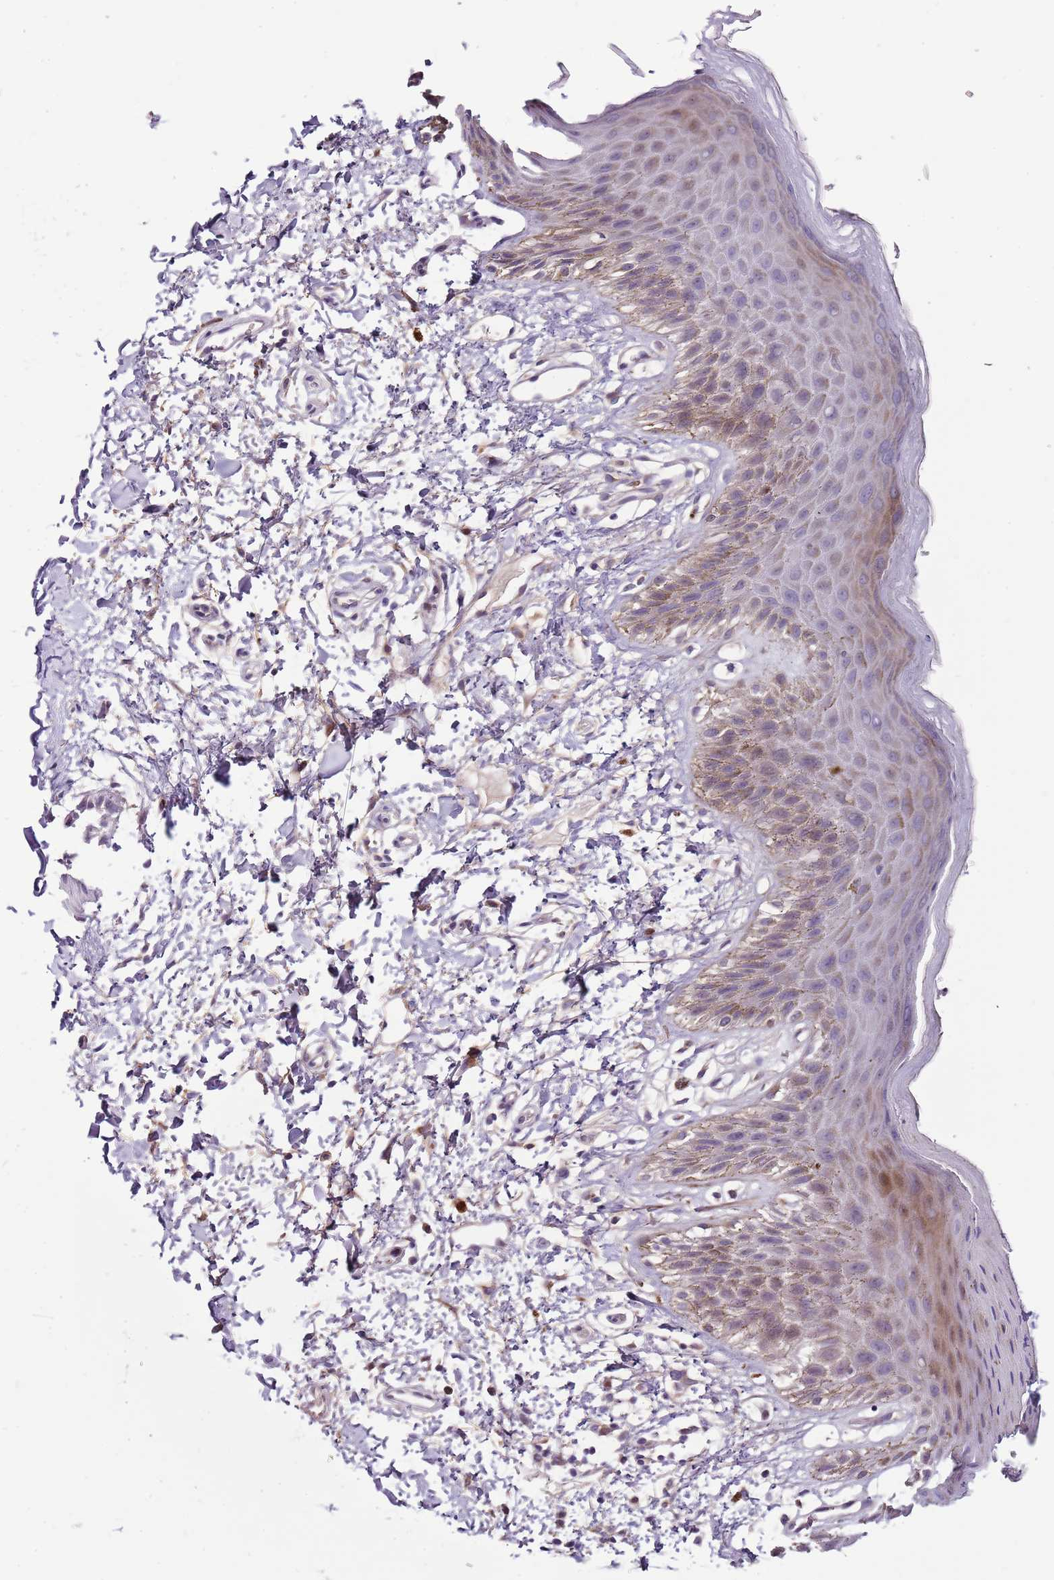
{"staining": {"intensity": "weak", "quantity": "<25%", "location": "cytoplasmic/membranous"}, "tissue": "skin", "cell_type": "Epidermal cells", "image_type": "normal", "snomed": [{"axis": "morphology", "description": "Normal tissue, NOS"}, {"axis": "topography", "description": "Anal"}], "caption": "Immunohistochemical staining of normal human skin displays no significant staining in epidermal cells.", "gene": "NKX2", "patient": {"sex": "male", "age": 44}}